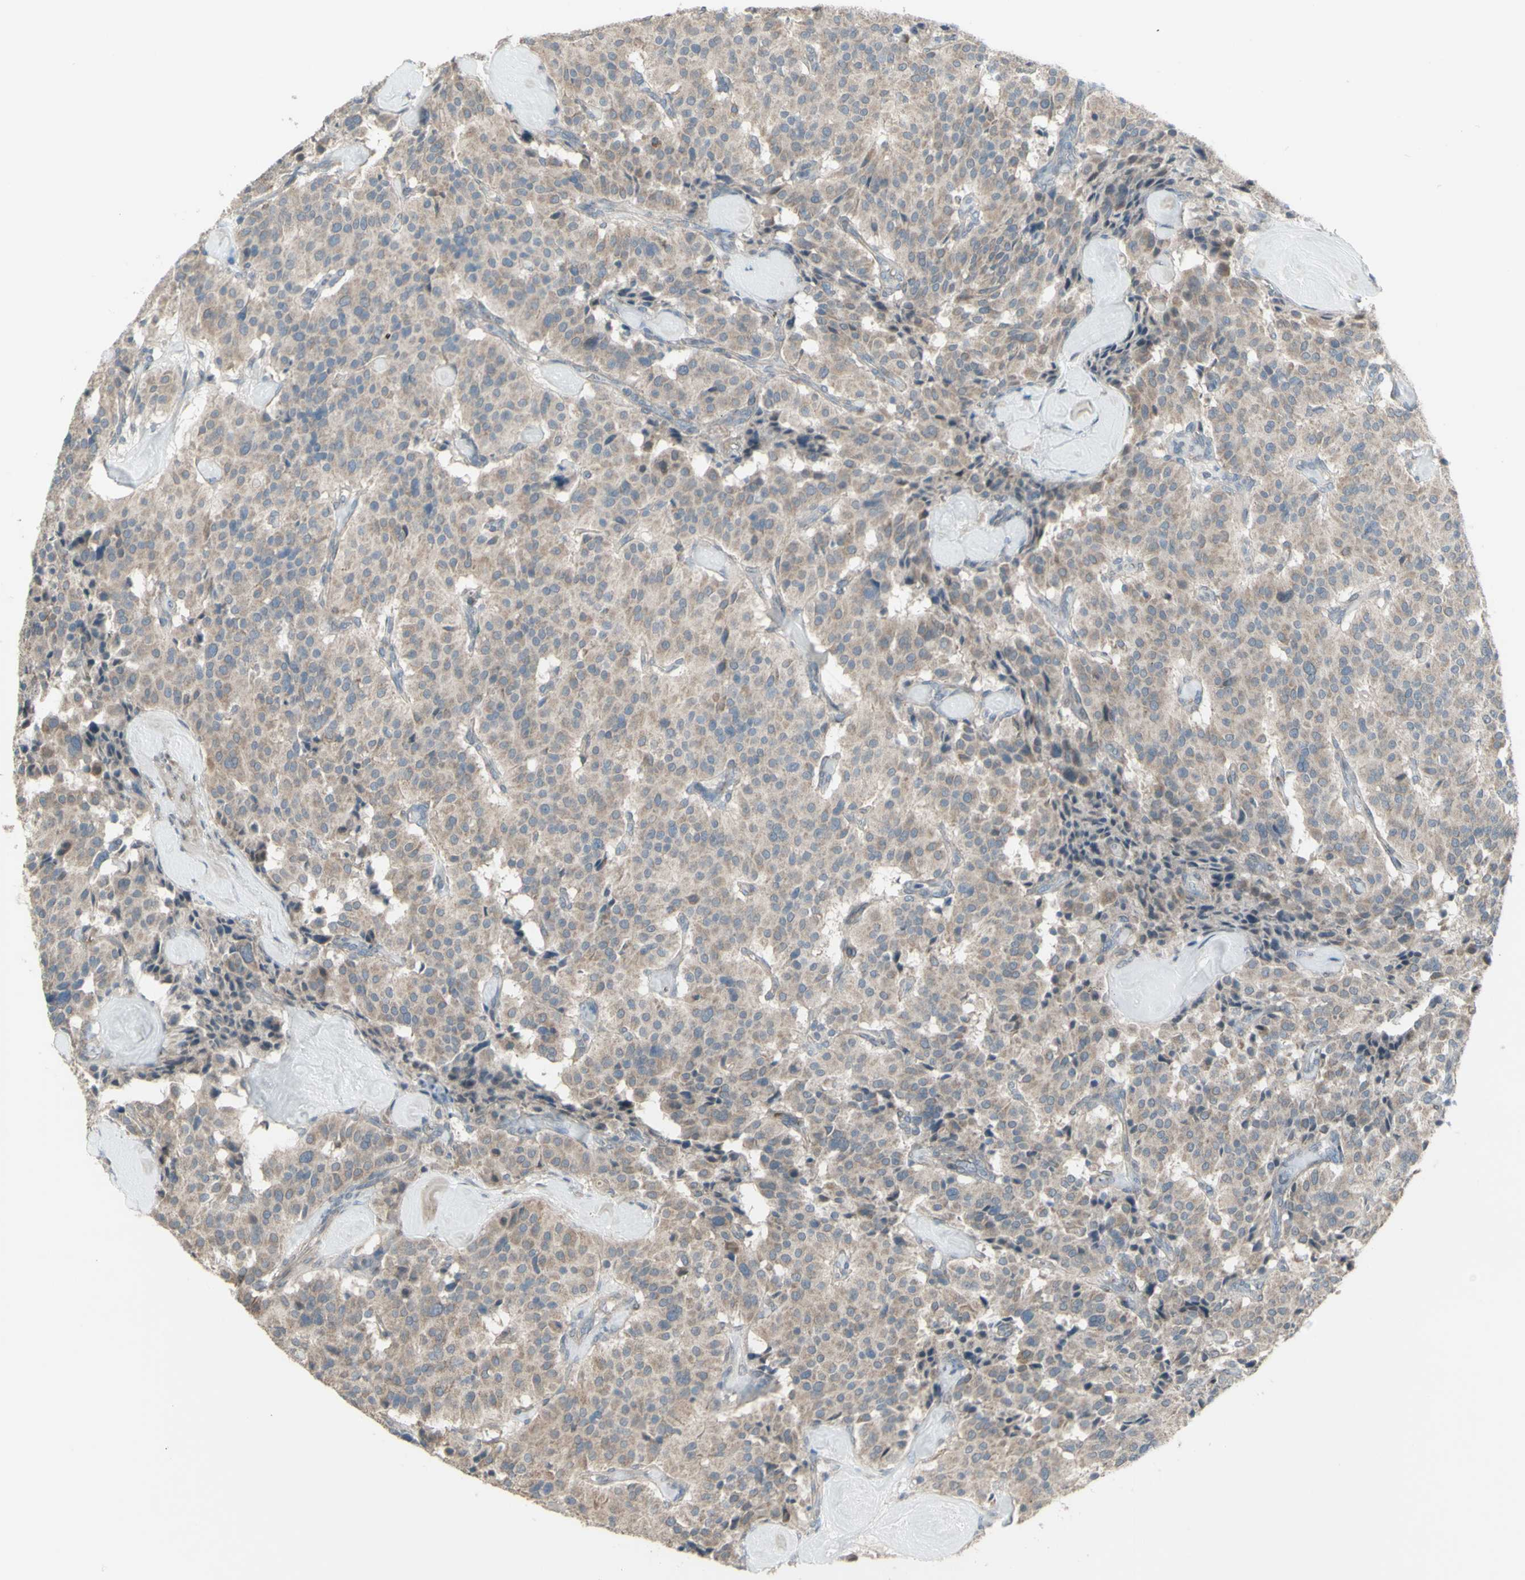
{"staining": {"intensity": "weak", "quantity": ">75%", "location": "cytoplasmic/membranous"}, "tissue": "carcinoid", "cell_type": "Tumor cells", "image_type": "cancer", "snomed": [{"axis": "morphology", "description": "Carcinoid, malignant, NOS"}, {"axis": "topography", "description": "Lung"}], "caption": "The photomicrograph displays immunohistochemical staining of carcinoid (malignant). There is weak cytoplasmic/membranous positivity is appreciated in approximately >75% of tumor cells. The staining was performed using DAB (3,3'-diaminobenzidine), with brown indicating positive protein expression. Nuclei are stained blue with hematoxylin.", "gene": "GRAMD1B", "patient": {"sex": "male", "age": 30}}